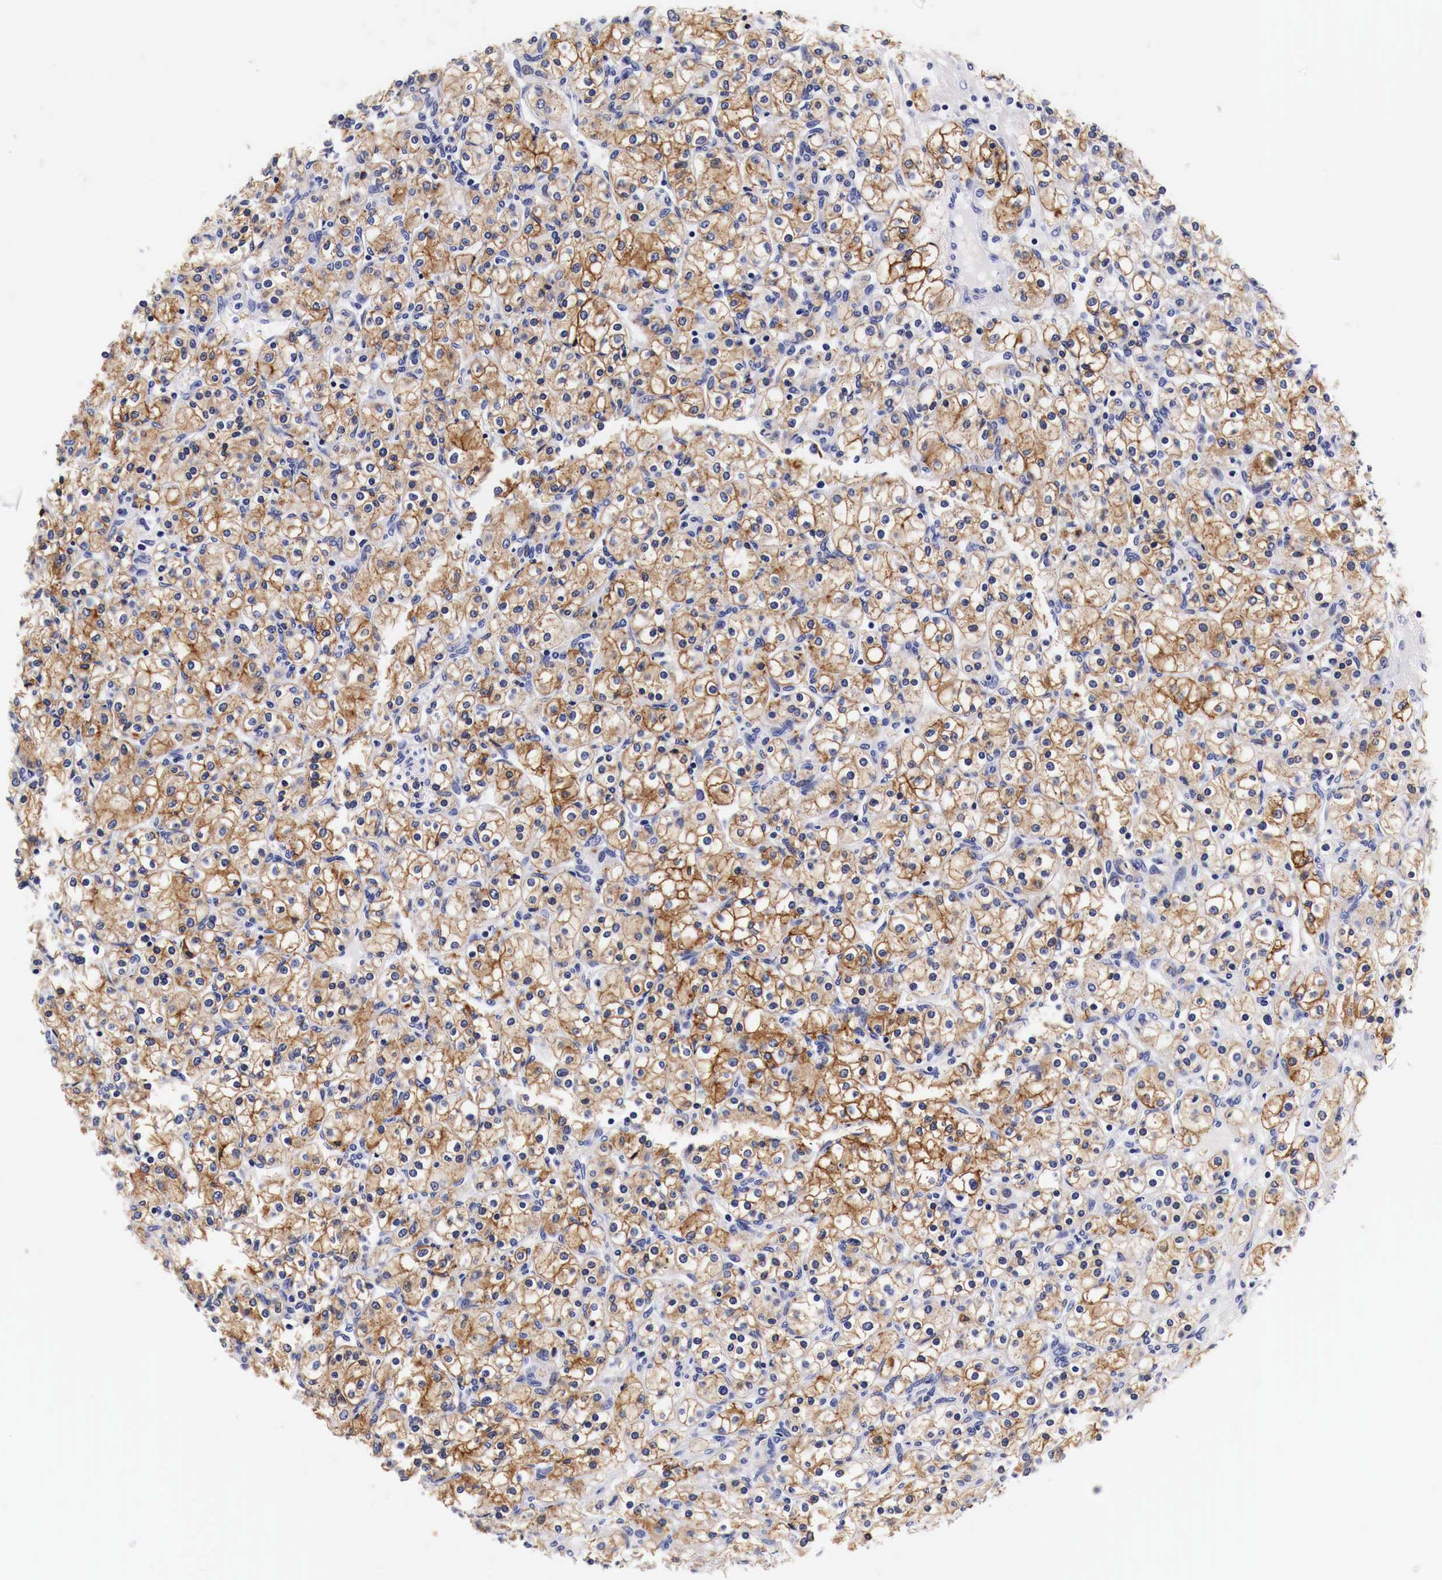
{"staining": {"intensity": "strong", "quantity": ">75%", "location": "cytoplasmic/membranous"}, "tissue": "renal cancer", "cell_type": "Tumor cells", "image_type": "cancer", "snomed": [{"axis": "morphology", "description": "Adenocarcinoma, NOS"}, {"axis": "topography", "description": "Kidney"}], "caption": "Renal cancer stained for a protein (brown) displays strong cytoplasmic/membranous positive expression in approximately >75% of tumor cells.", "gene": "EGFR", "patient": {"sex": "male", "age": 77}}